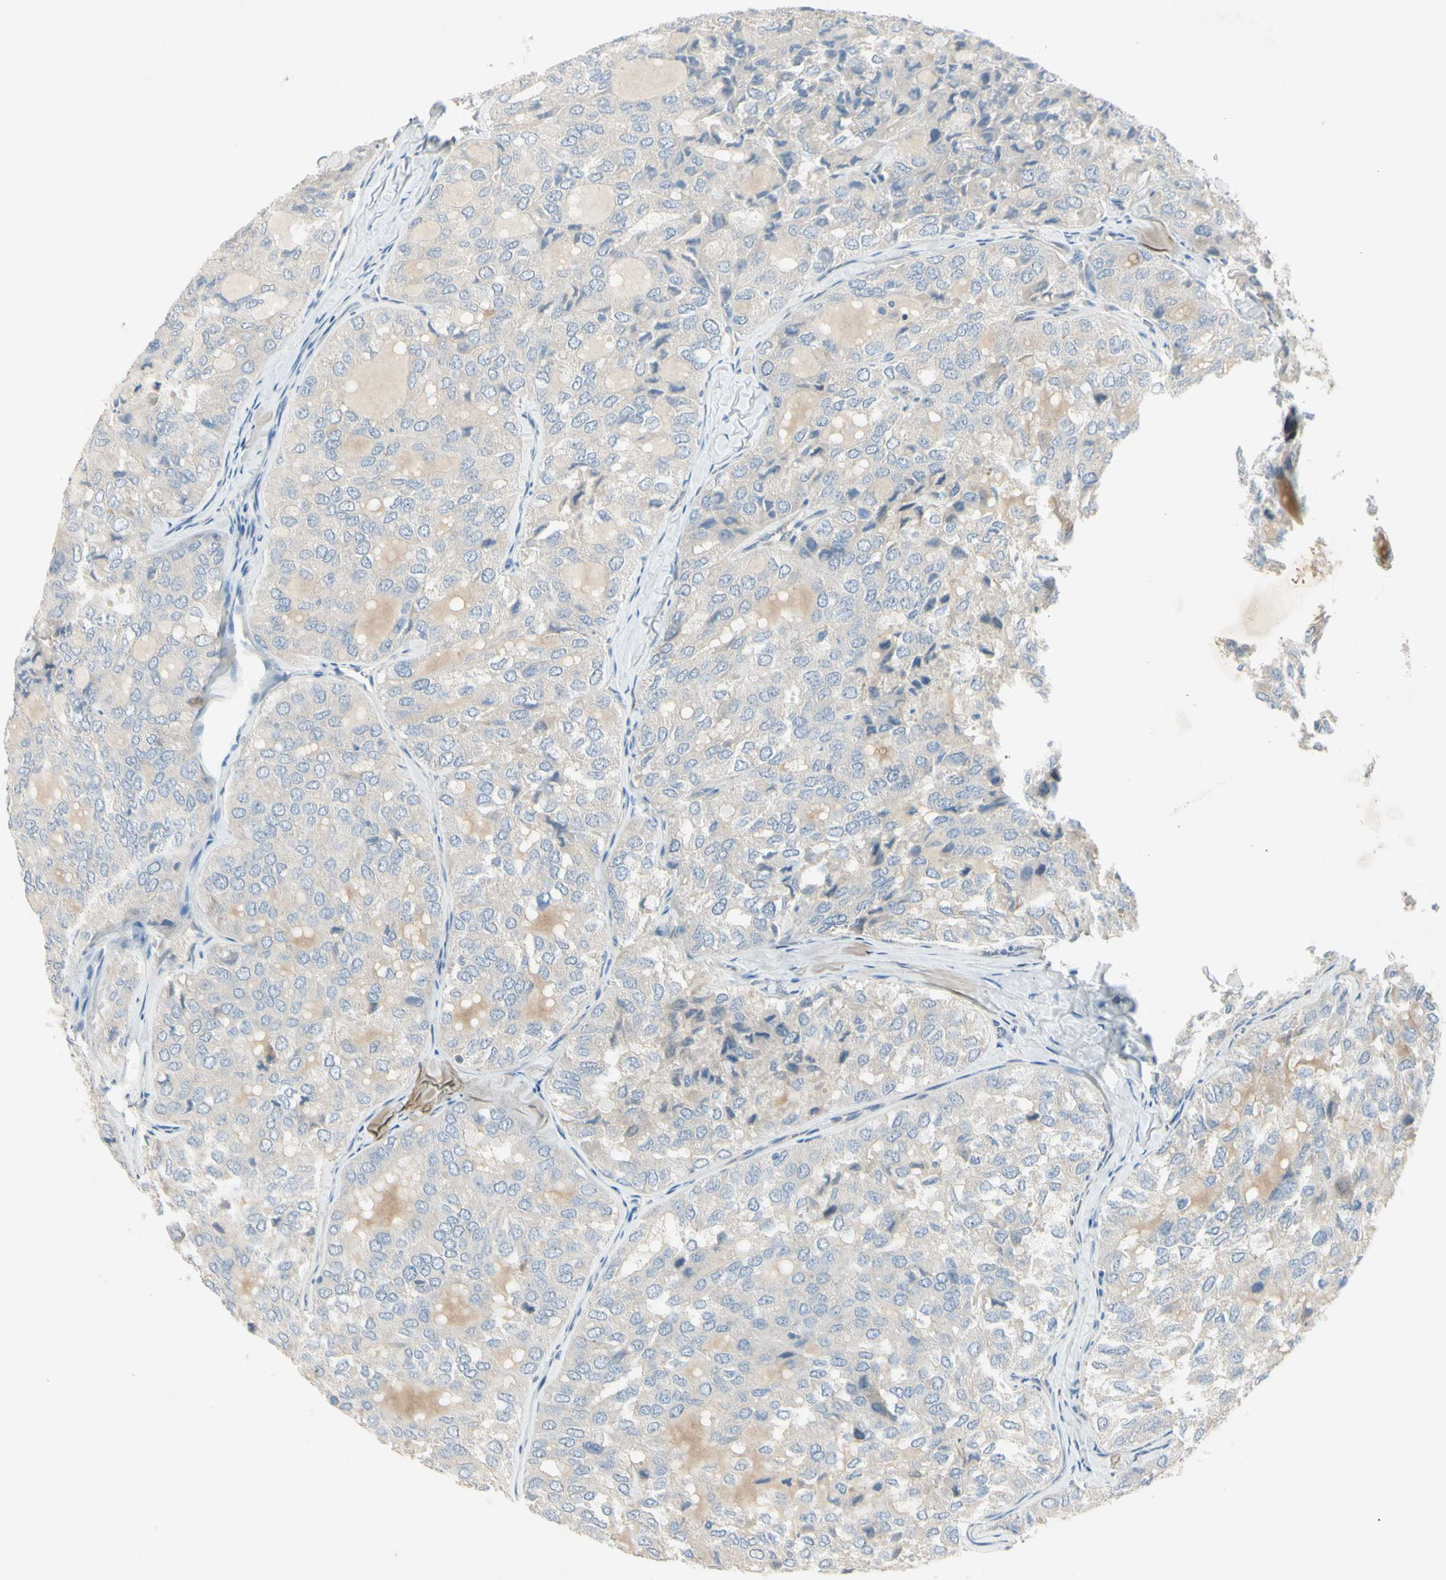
{"staining": {"intensity": "negative", "quantity": "none", "location": "none"}, "tissue": "thyroid cancer", "cell_type": "Tumor cells", "image_type": "cancer", "snomed": [{"axis": "morphology", "description": "Follicular adenoma carcinoma, NOS"}, {"axis": "topography", "description": "Thyroid gland"}], "caption": "Human thyroid cancer (follicular adenoma carcinoma) stained for a protein using immunohistochemistry reveals no staining in tumor cells.", "gene": "AATK", "patient": {"sex": "male", "age": 75}}